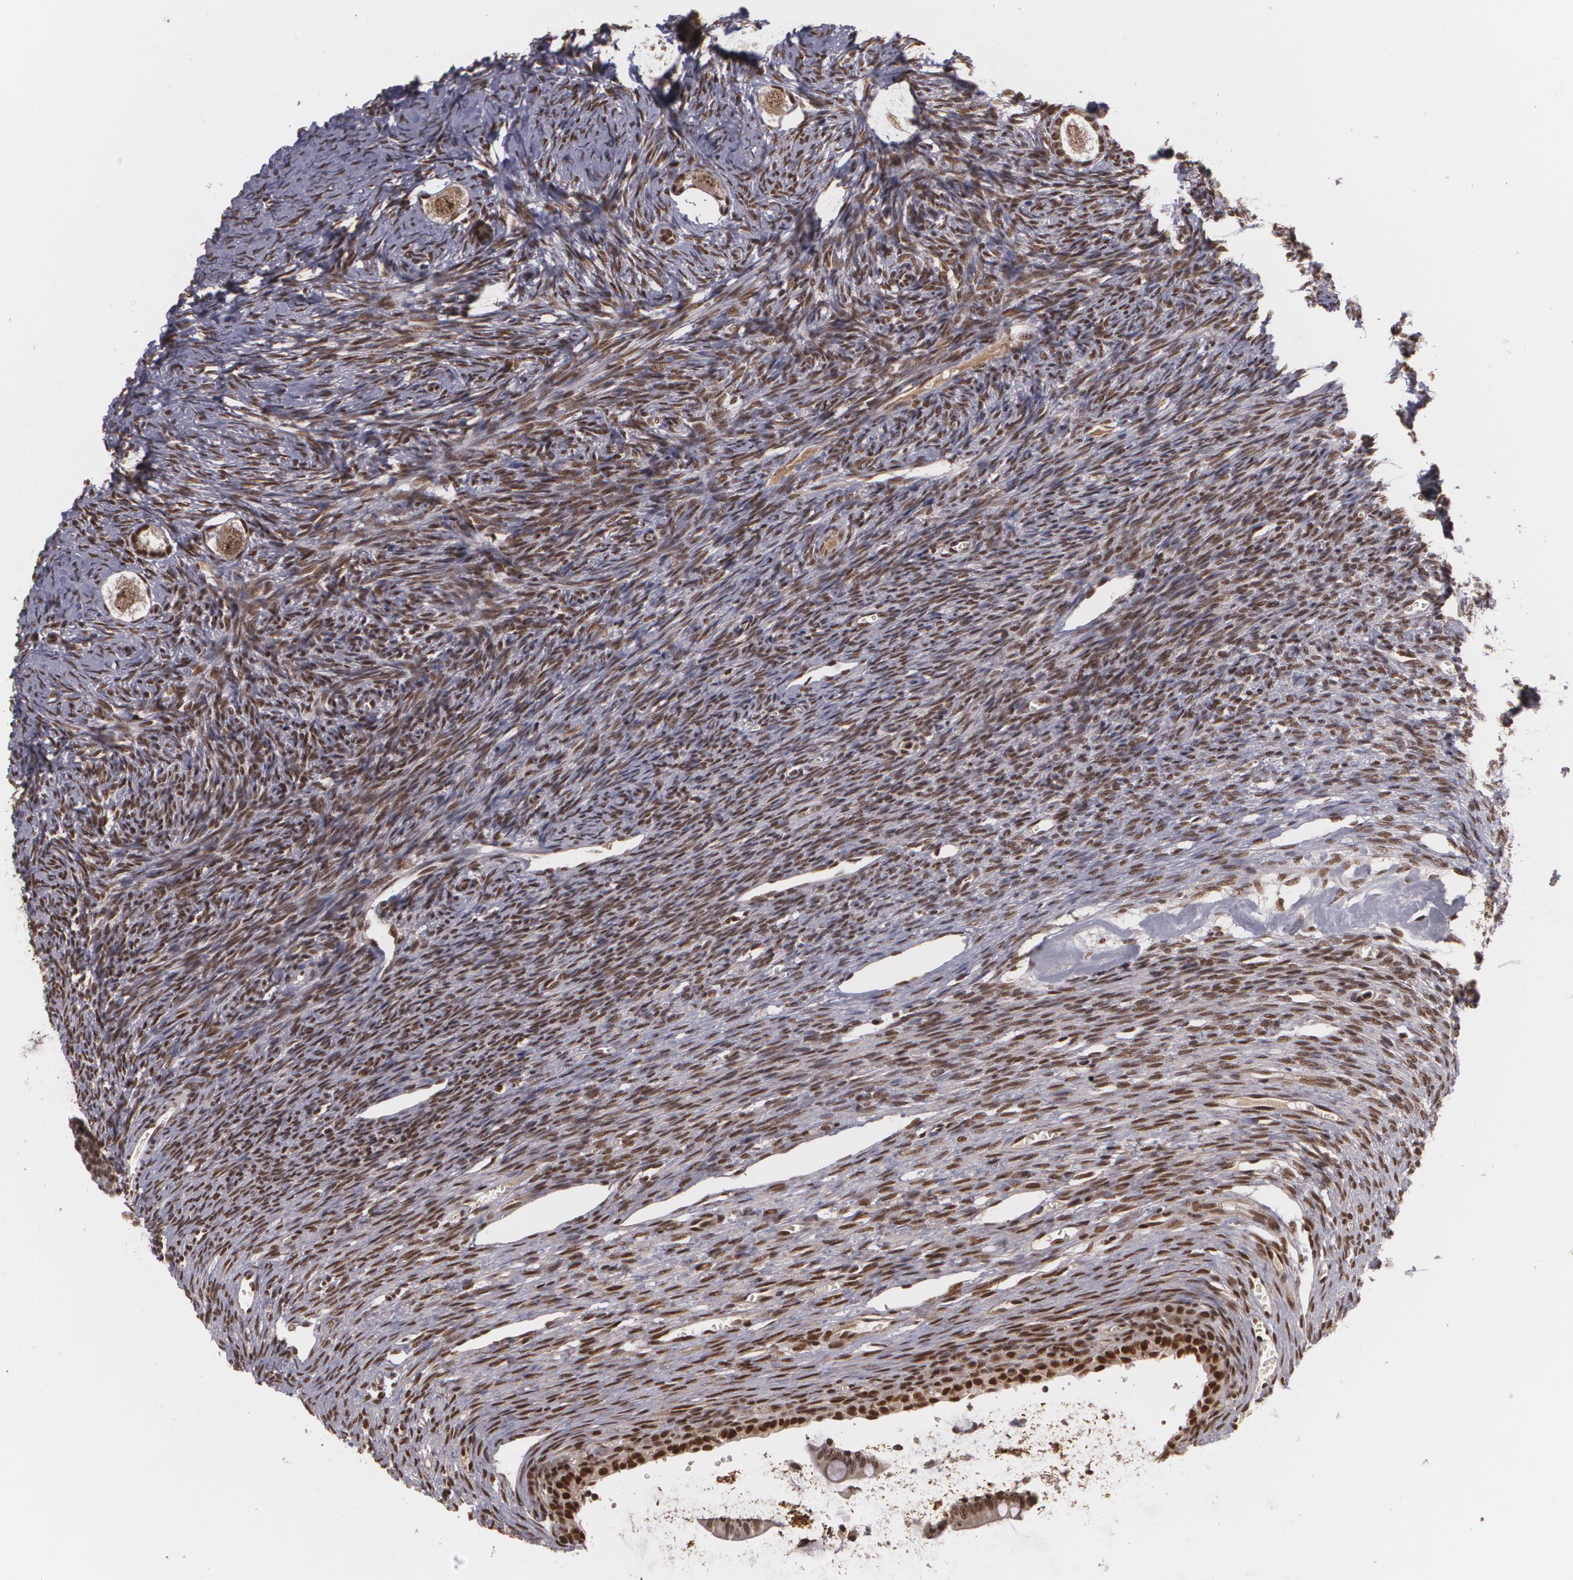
{"staining": {"intensity": "strong", "quantity": ">75%", "location": "nuclear"}, "tissue": "ovary", "cell_type": "Follicle cells", "image_type": "normal", "snomed": [{"axis": "morphology", "description": "Normal tissue, NOS"}, {"axis": "topography", "description": "Ovary"}], "caption": "An IHC photomicrograph of normal tissue is shown. Protein staining in brown highlights strong nuclear positivity in ovary within follicle cells.", "gene": "RXRB", "patient": {"sex": "female", "age": 27}}